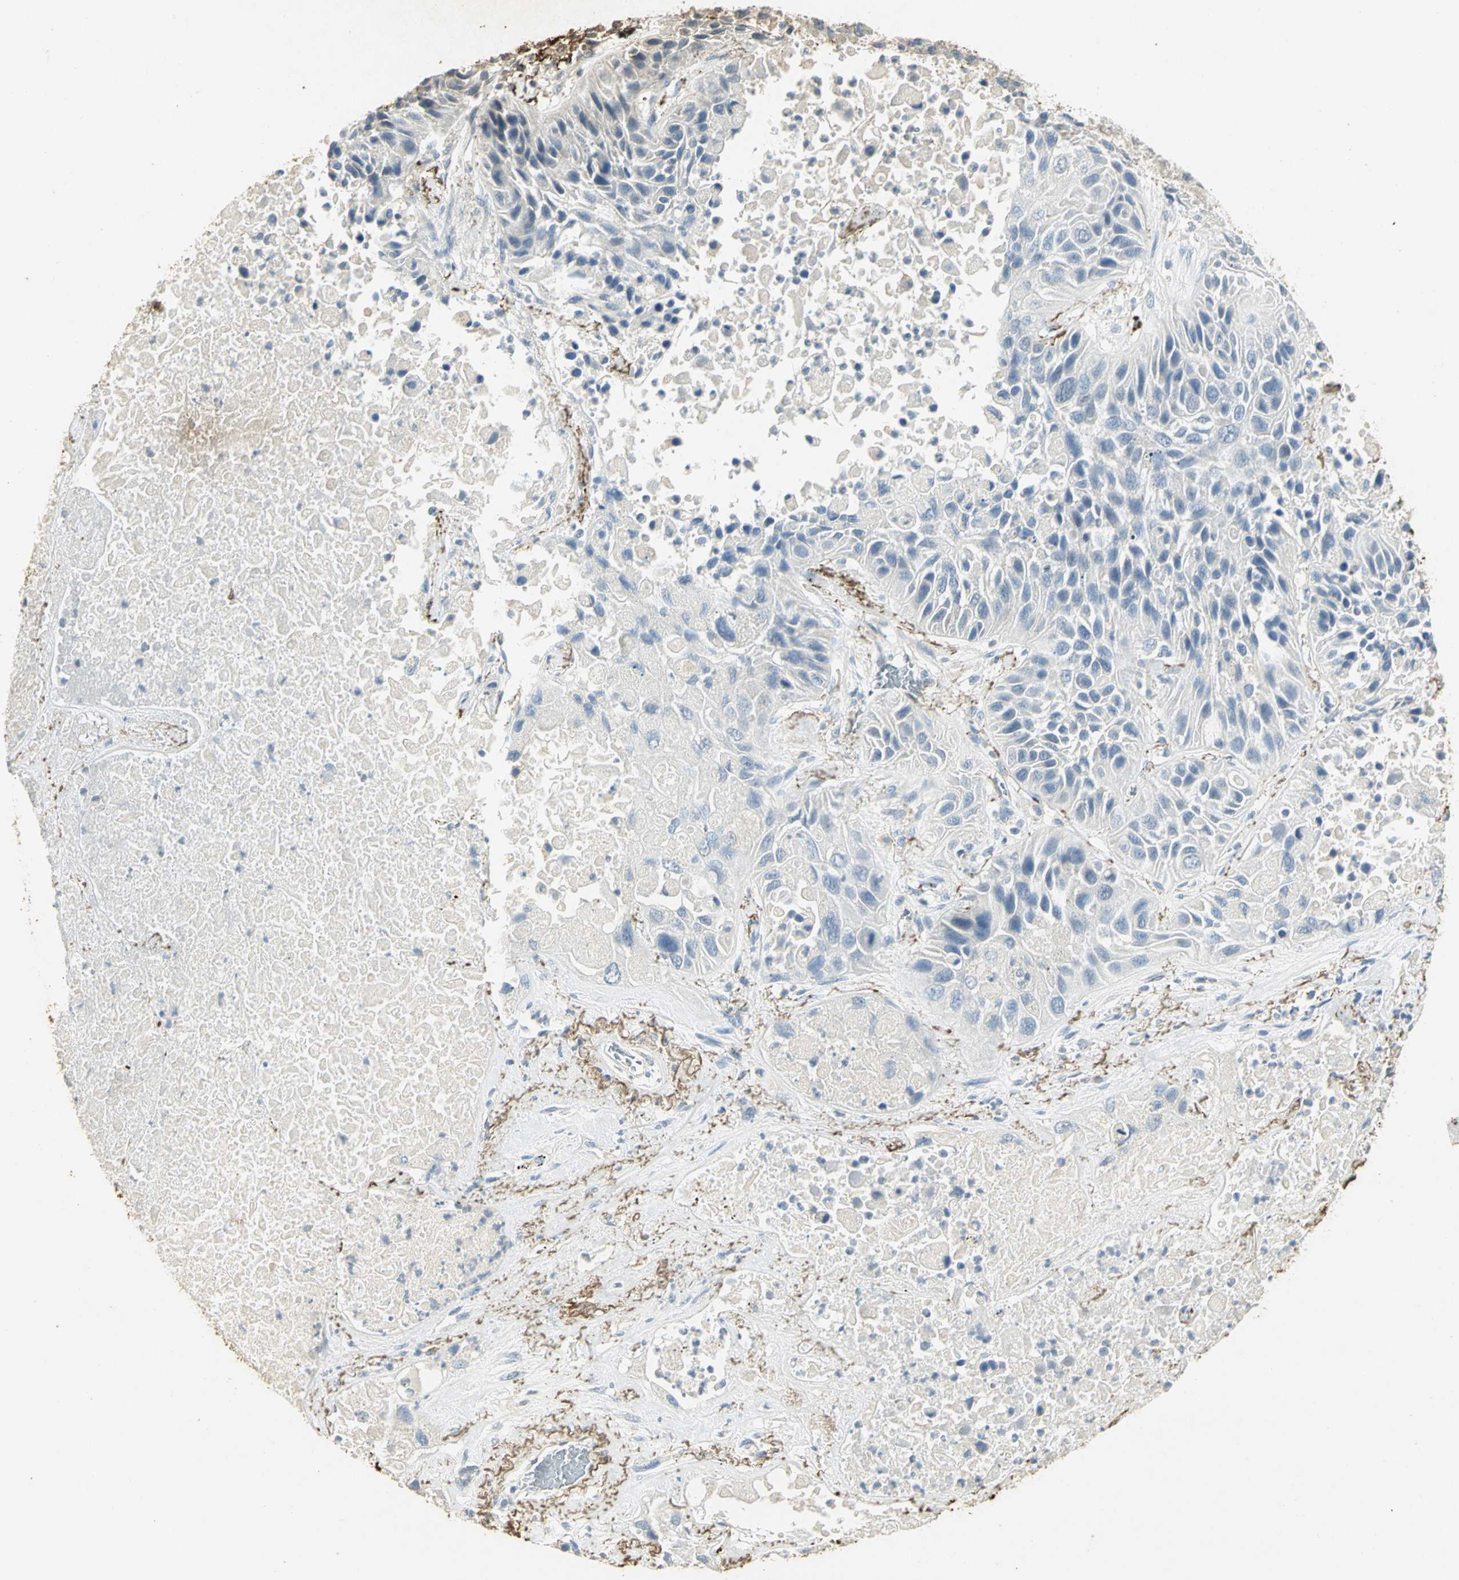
{"staining": {"intensity": "negative", "quantity": "none", "location": "none"}, "tissue": "lung cancer", "cell_type": "Tumor cells", "image_type": "cancer", "snomed": [{"axis": "morphology", "description": "Squamous cell carcinoma, NOS"}, {"axis": "topography", "description": "Lung"}], "caption": "DAB (3,3'-diaminobenzidine) immunohistochemical staining of human lung squamous cell carcinoma shows no significant expression in tumor cells.", "gene": "ASB9", "patient": {"sex": "female", "age": 76}}